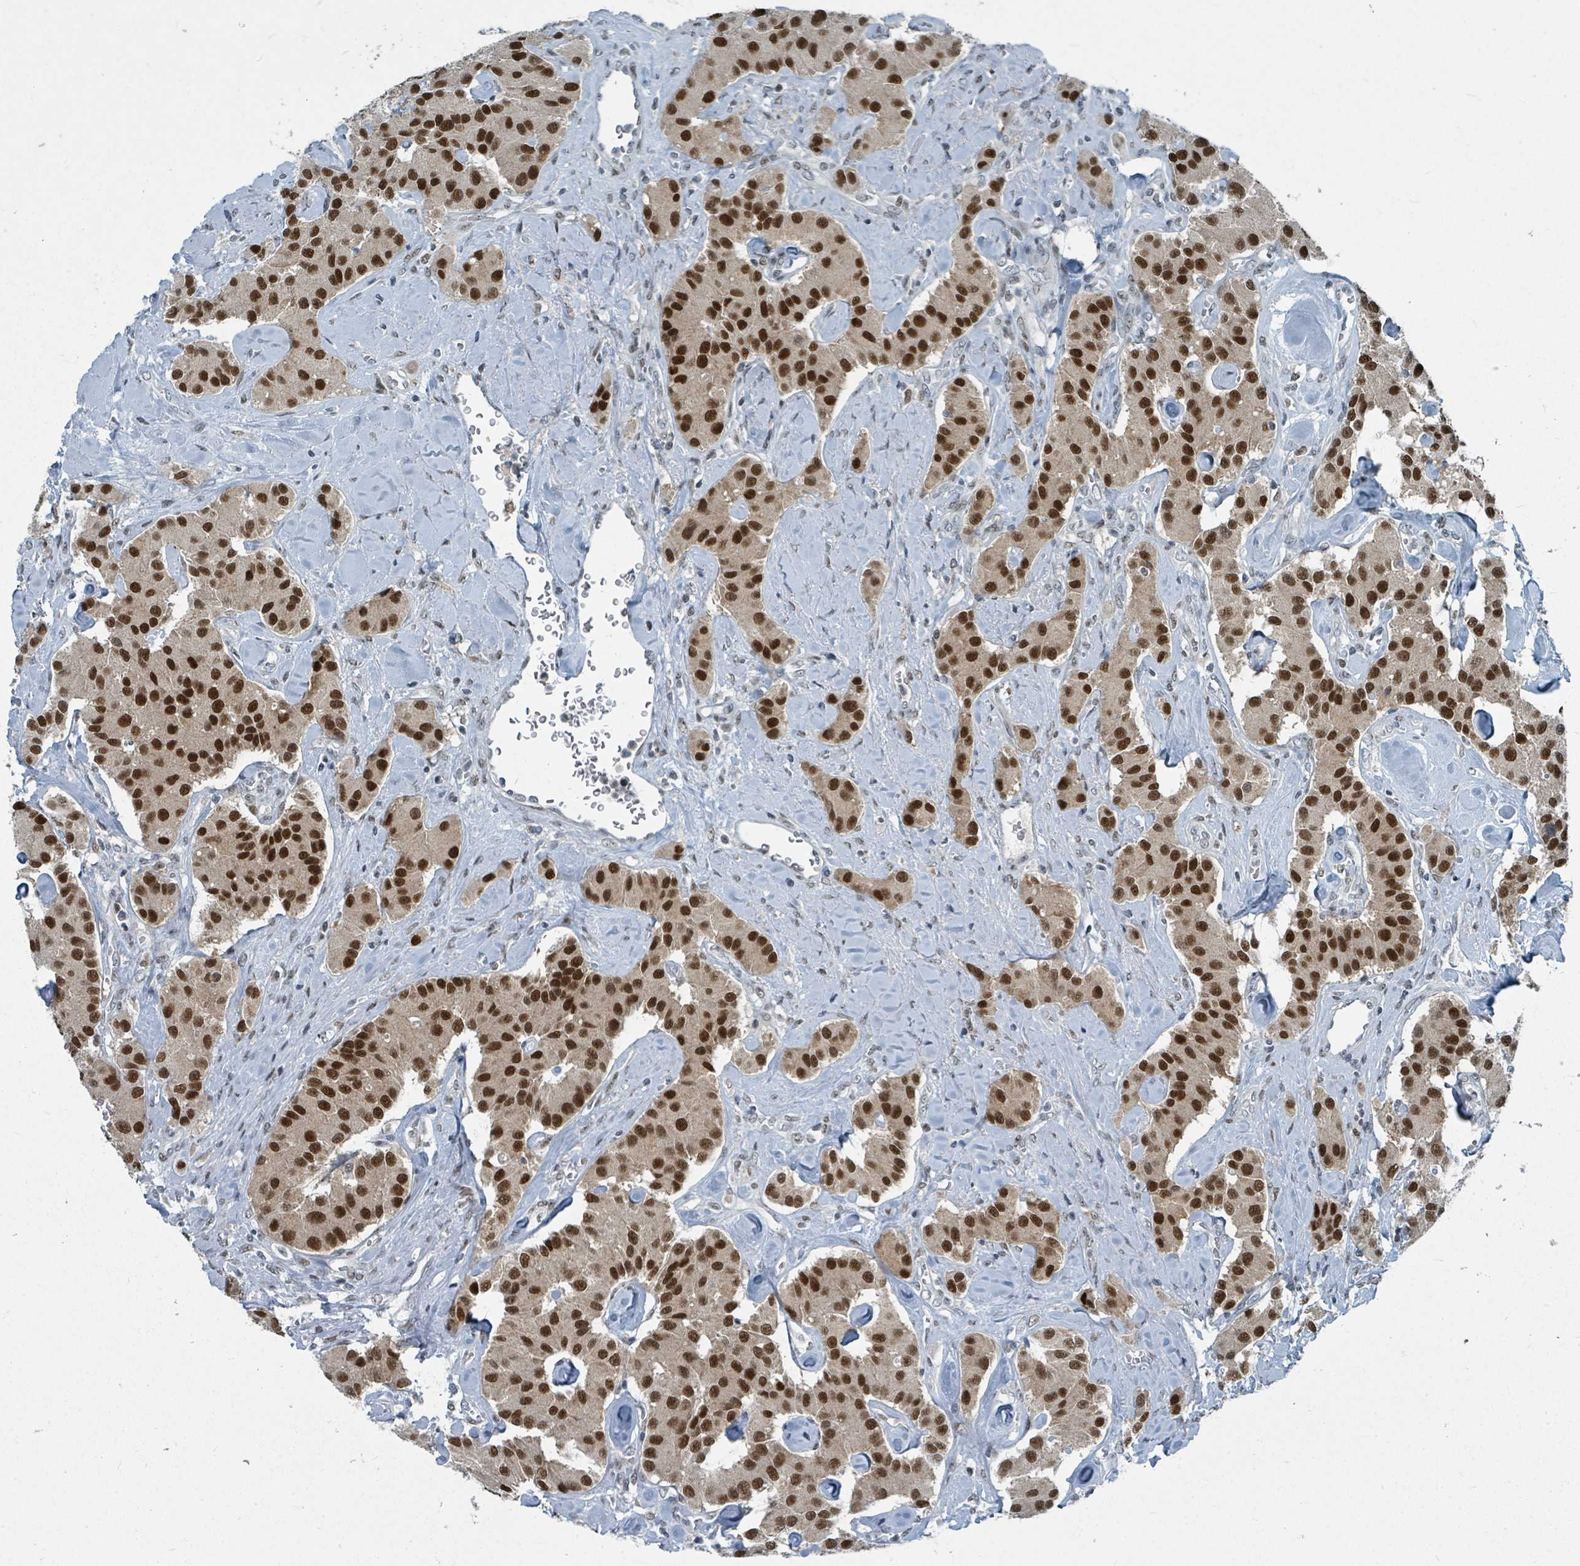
{"staining": {"intensity": "strong", "quantity": ">75%", "location": "nuclear"}, "tissue": "carcinoid", "cell_type": "Tumor cells", "image_type": "cancer", "snomed": [{"axis": "morphology", "description": "Carcinoid, malignant, NOS"}, {"axis": "topography", "description": "Pancreas"}], "caption": "The micrograph demonstrates a brown stain indicating the presence of a protein in the nuclear of tumor cells in carcinoid.", "gene": "UCK1", "patient": {"sex": "male", "age": 41}}